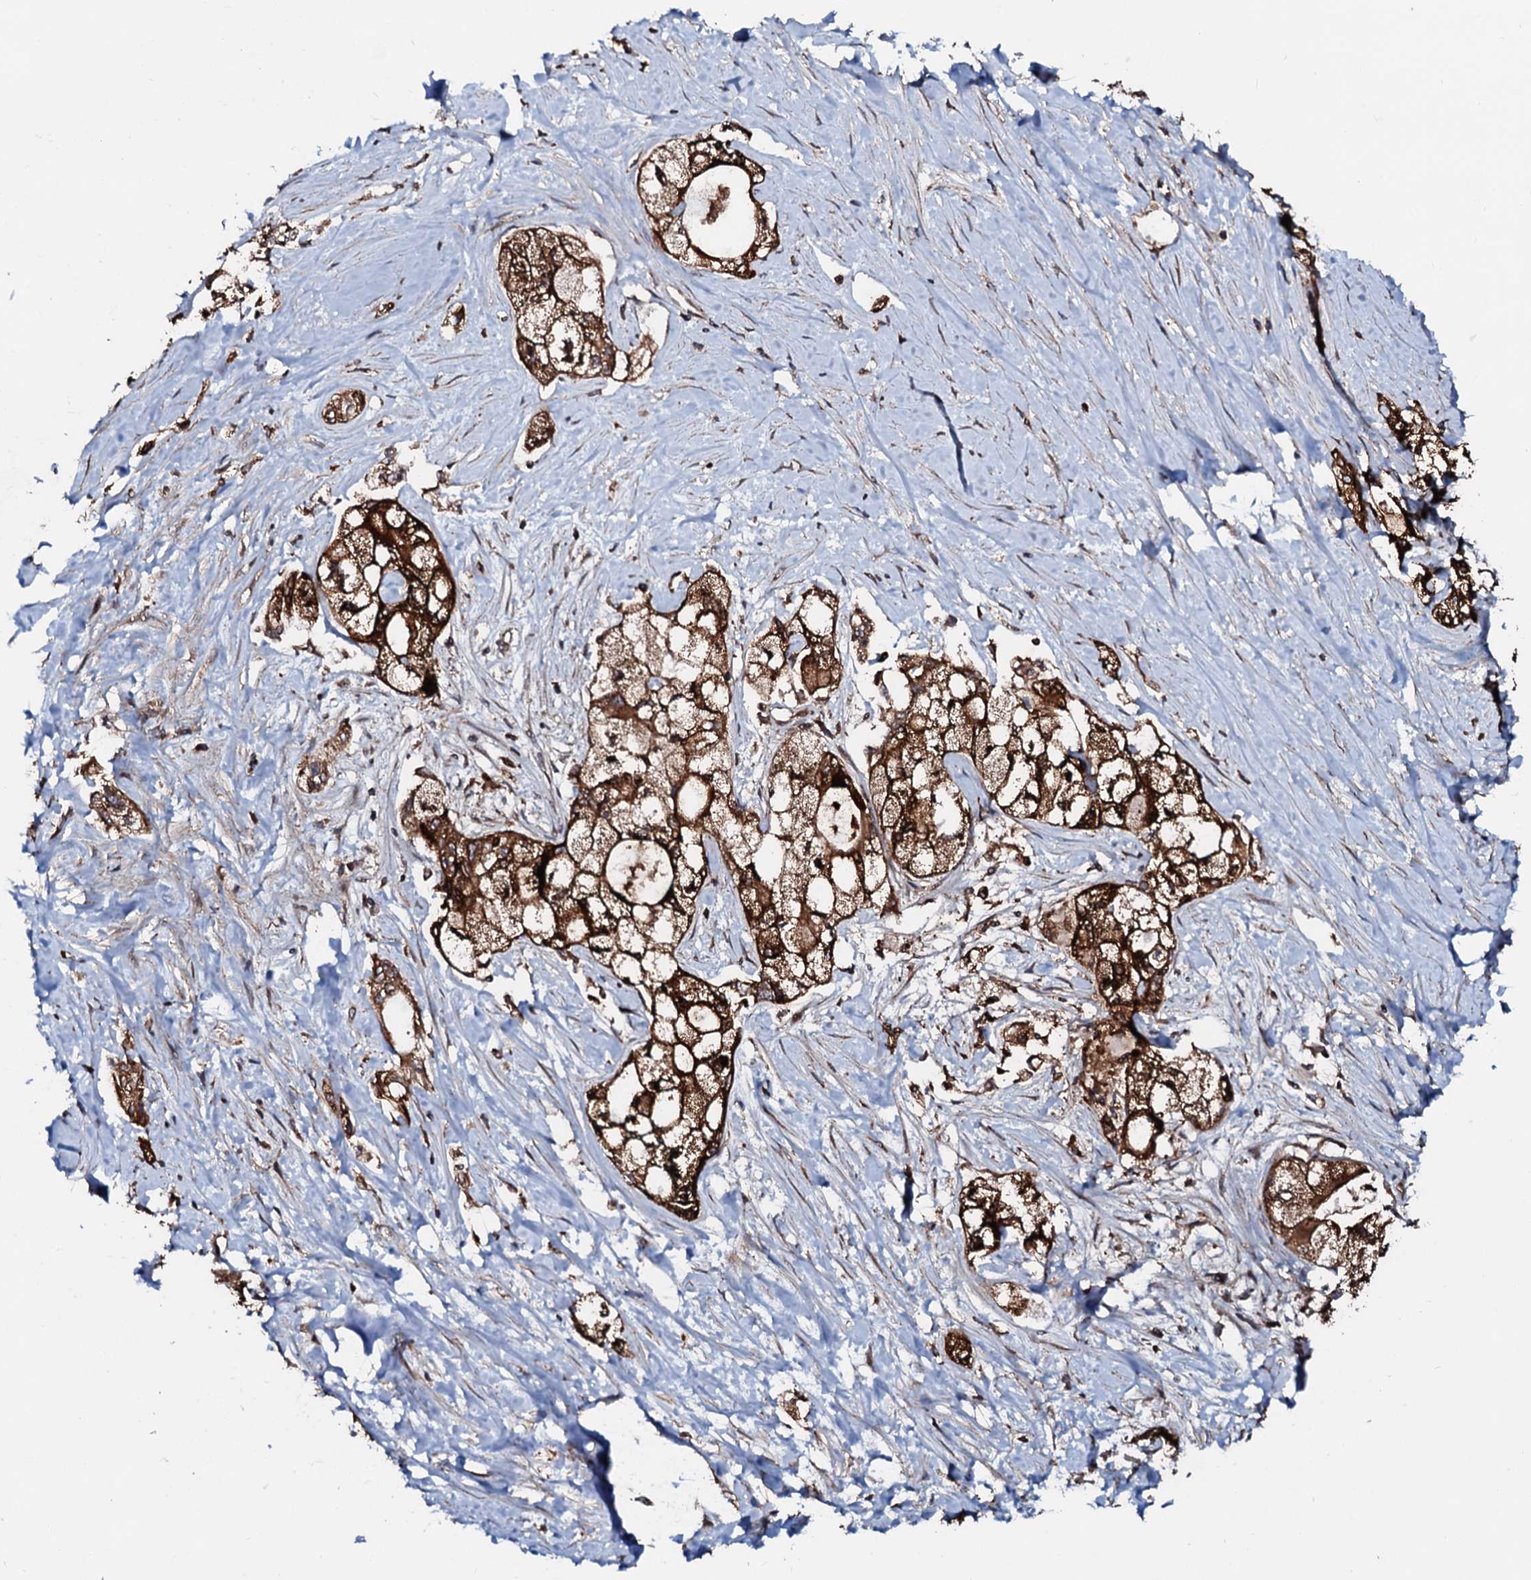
{"staining": {"intensity": "strong", "quantity": ">75%", "location": "cytoplasmic/membranous"}, "tissue": "pancreatic cancer", "cell_type": "Tumor cells", "image_type": "cancer", "snomed": [{"axis": "morphology", "description": "Adenocarcinoma, NOS"}, {"axis": "topography", "description": "Pancreas"}], "caption": "Immunohistochemical staining of human pancreatic adenocarcinoma displays high levels of strong cytoplasmic/membranous staining in about >75% of tumor cells.", "gene": "SDHAF2", "patient": {"sex": "male", "age": 70}}